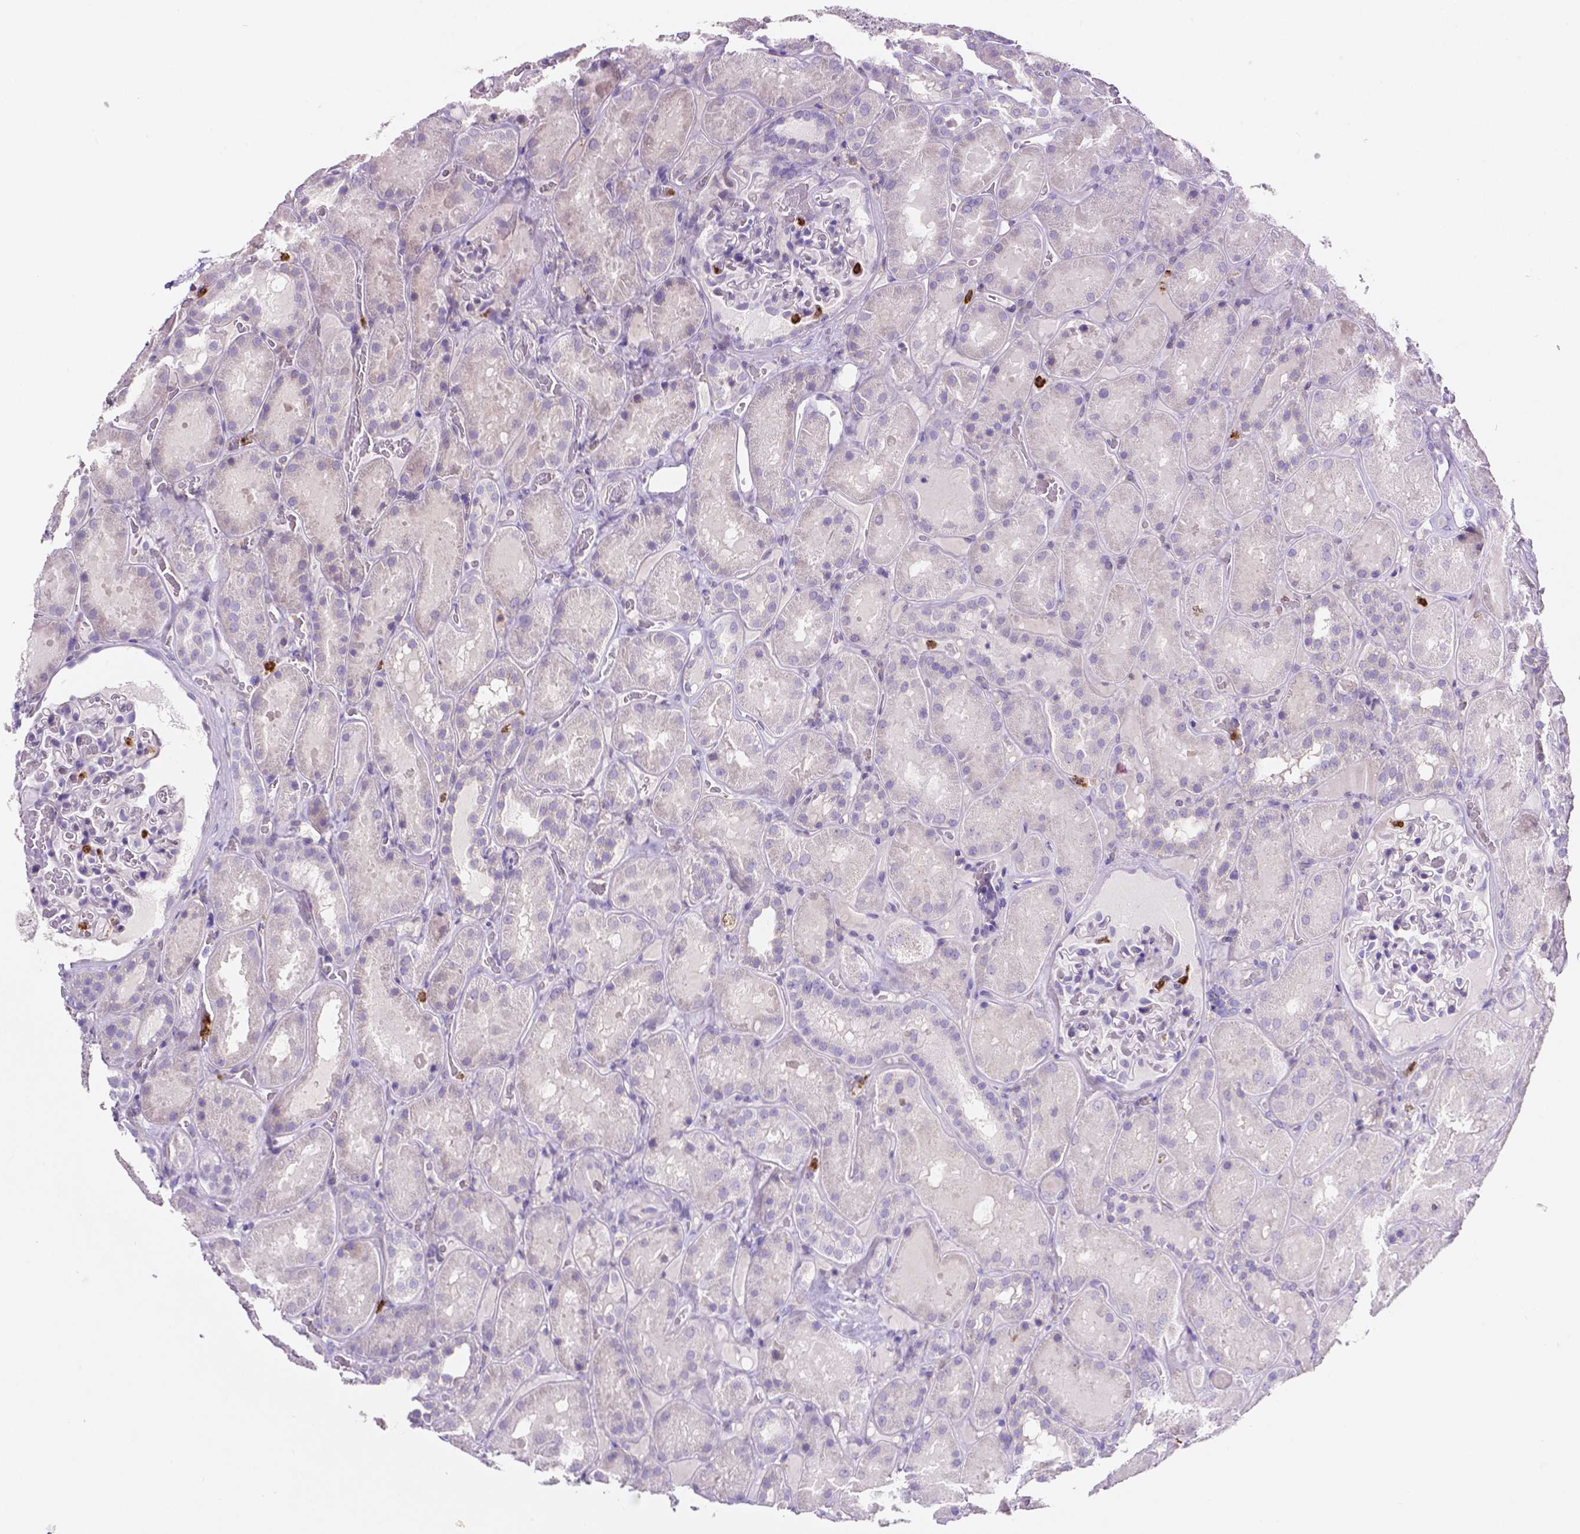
{"staining": {"intensity": "negative", "quantity": "none", "location": "none"}, "tissue": "kidney", "cell_type": "Cells in glomeruli", "image_type": "normal", "snomed": [{"axis": "morphology", "description": "Normal tissue, NOS"}, {"axis": "topography", "description": "Kidney"}], "caption": "There is no significant expression in cells in glomeruli of kidney.", "gene": "MMP9", "patient": {"sex": "male", "age": 73}}